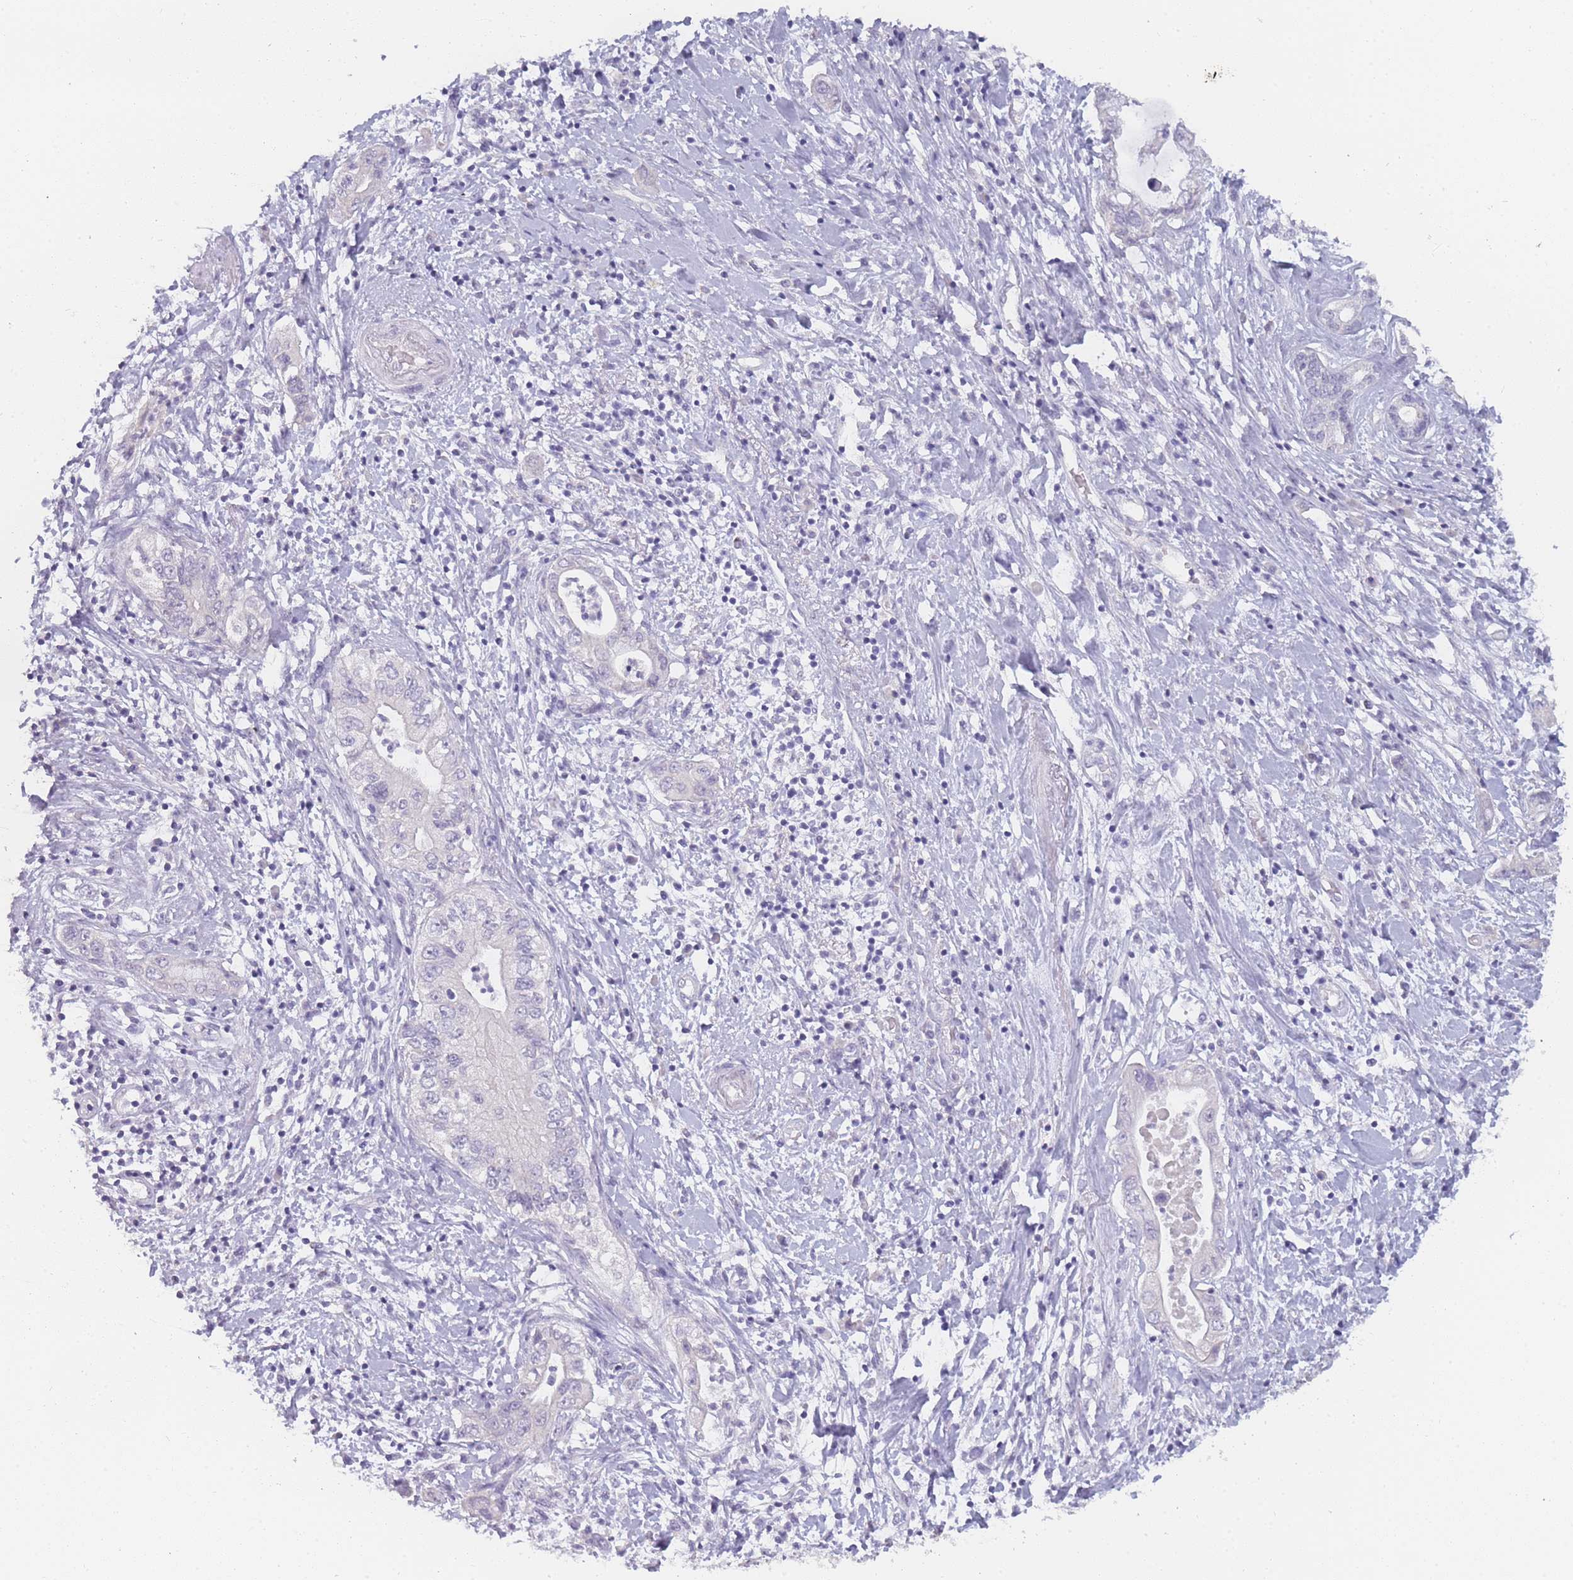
{"staining": {"intensity": "negative", "quantity": "none", "location": "none"}, "tissue": "pancreatic cancer", "cell_type": "Tumor cells", "image_type": "cancer", "snomed": [{"axis": "morphology", "description": "Adenocarcinoma, NOS"}, {"axis": "topography", "description": "Pancreas"}], "caption": "Immunohistochemical staining of adenocarcinoma (pancreatic) reveals no significant expression in tumor cells.", "gene": "INS", "patient": {"sex": "female", "age": 73}}